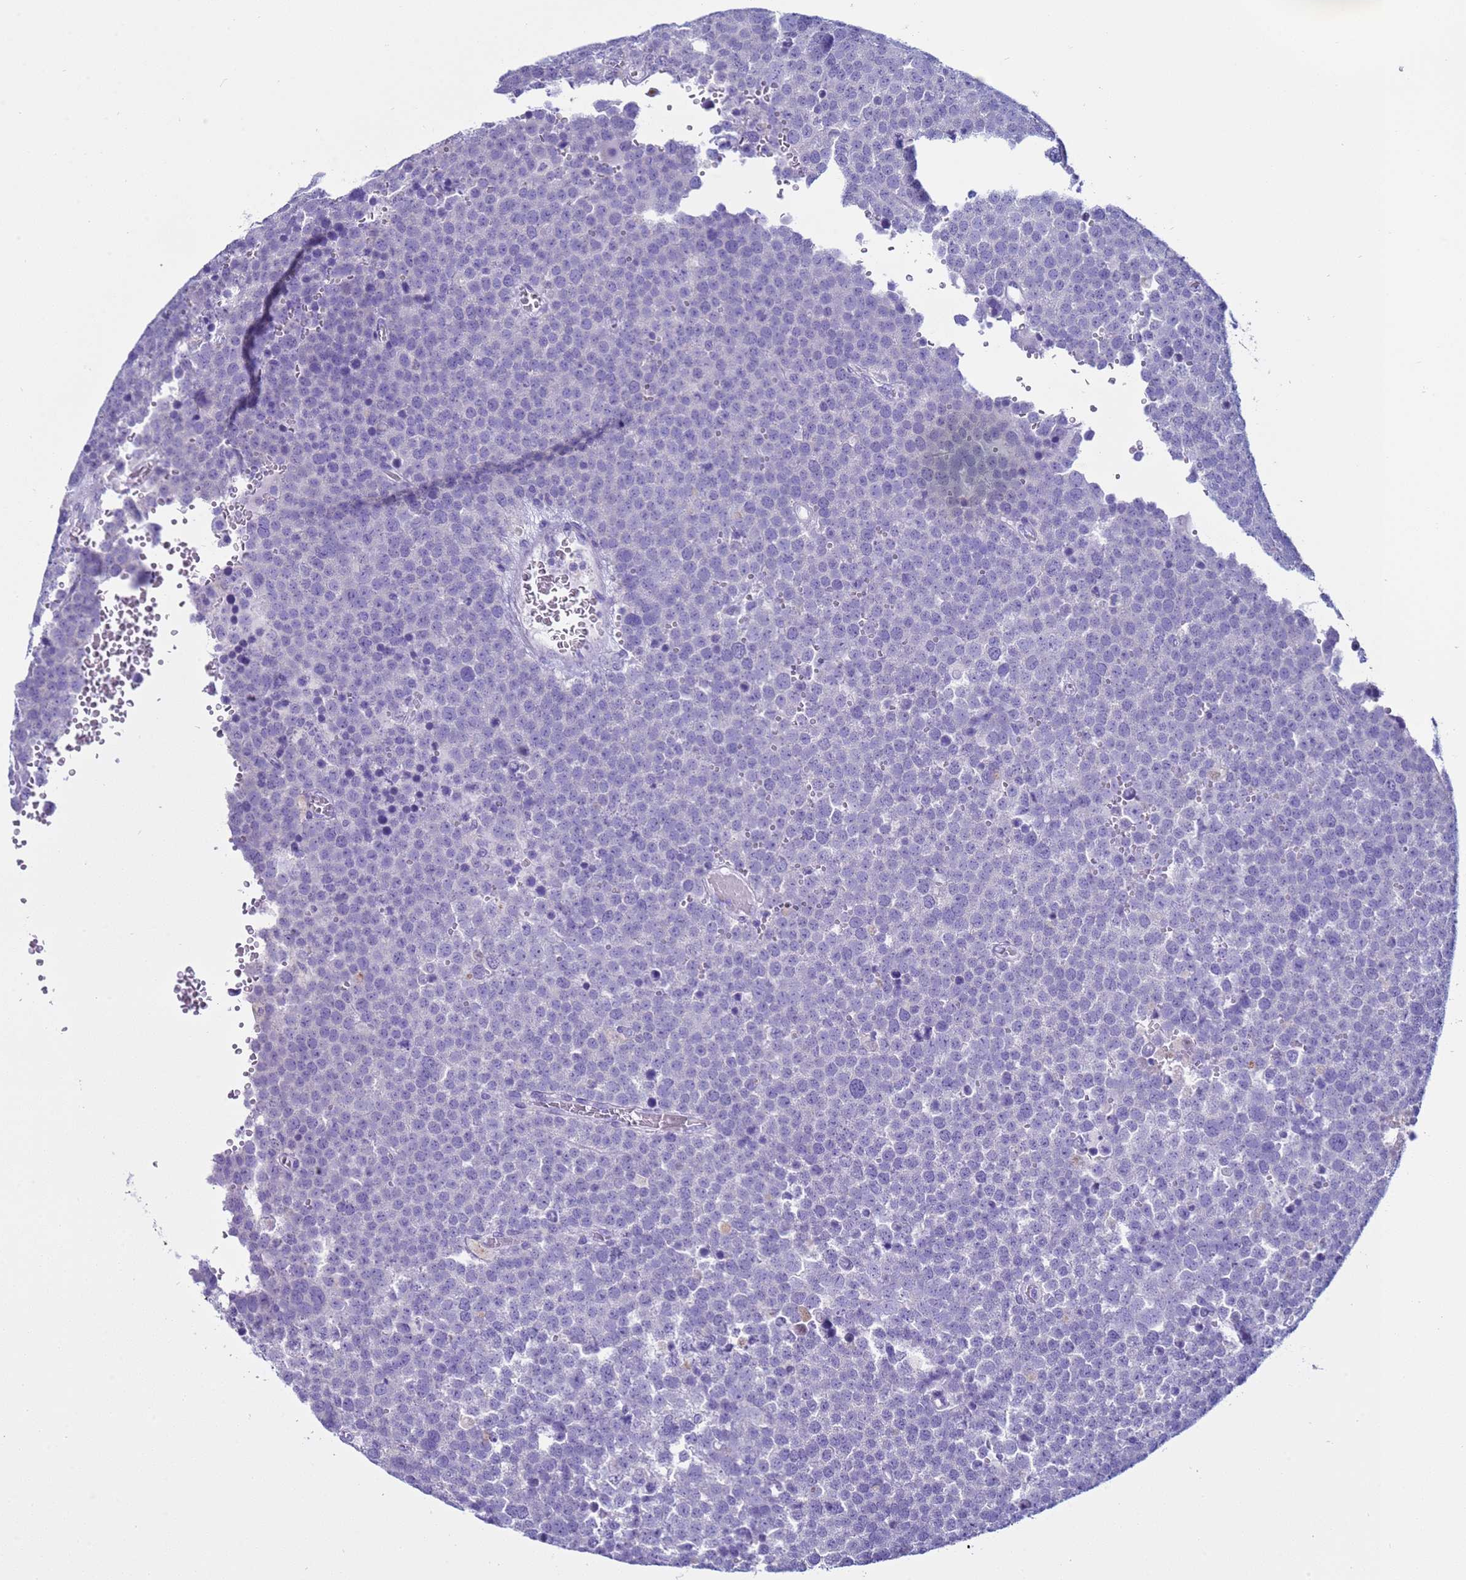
{"staining": {"intensity": "negative", "quantity": "none", "location": "none"}, "tissue": "testis cancer", "cell_type": "Tumor cells", "image_type": "cancer", "snomed": [{"axis": "morphology", "description": "Seminoma, NOS"}, {"axis": "topography", "description": "Testis"}], "caption": "An image of human testis cancer (seminoma) is negative for staining in tumor cells. Nuclei are stained in blue.", "gene": "CST4", "patient": {"sex": "male", "age": 71}}